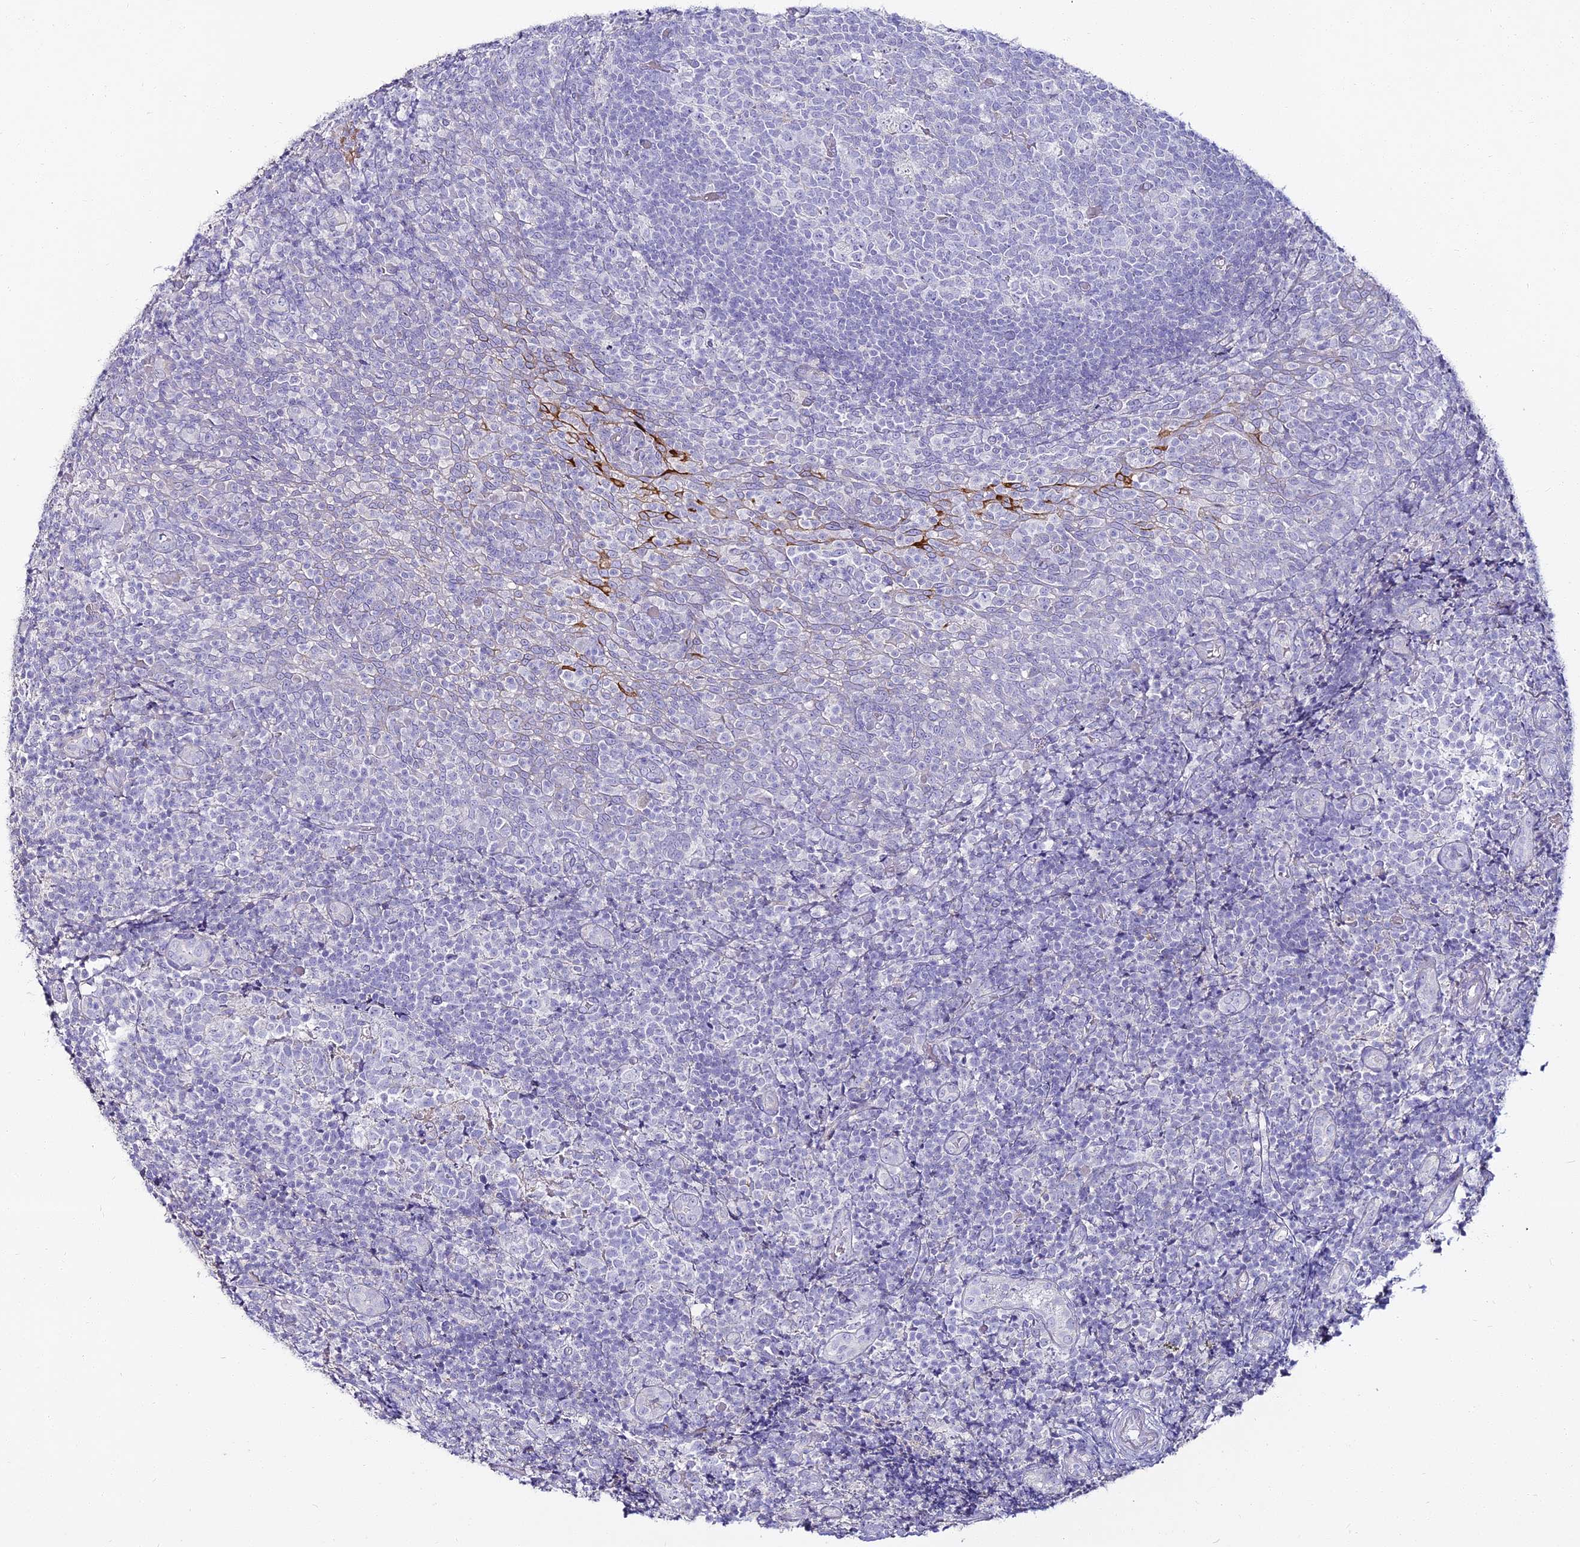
{"staining": {"intensity": "negative", "quantity": "none", "location": "none"}, "tissue": "tonsil", "cell_type": "Germinal center cells", "image_type": "normal", "snomed": [{"axis": "morphology", "description": "Normal tissue, NOS"}, {"axis": "topography", "description": "Tonsil"}], "caption": "This is a micrograph of immunohistochemistry (IHC) staining of benign tonsil, which shows no expression in germinal center cells.", "gene": "ALPG", "patient": {"sex": "female", "age": 19}}